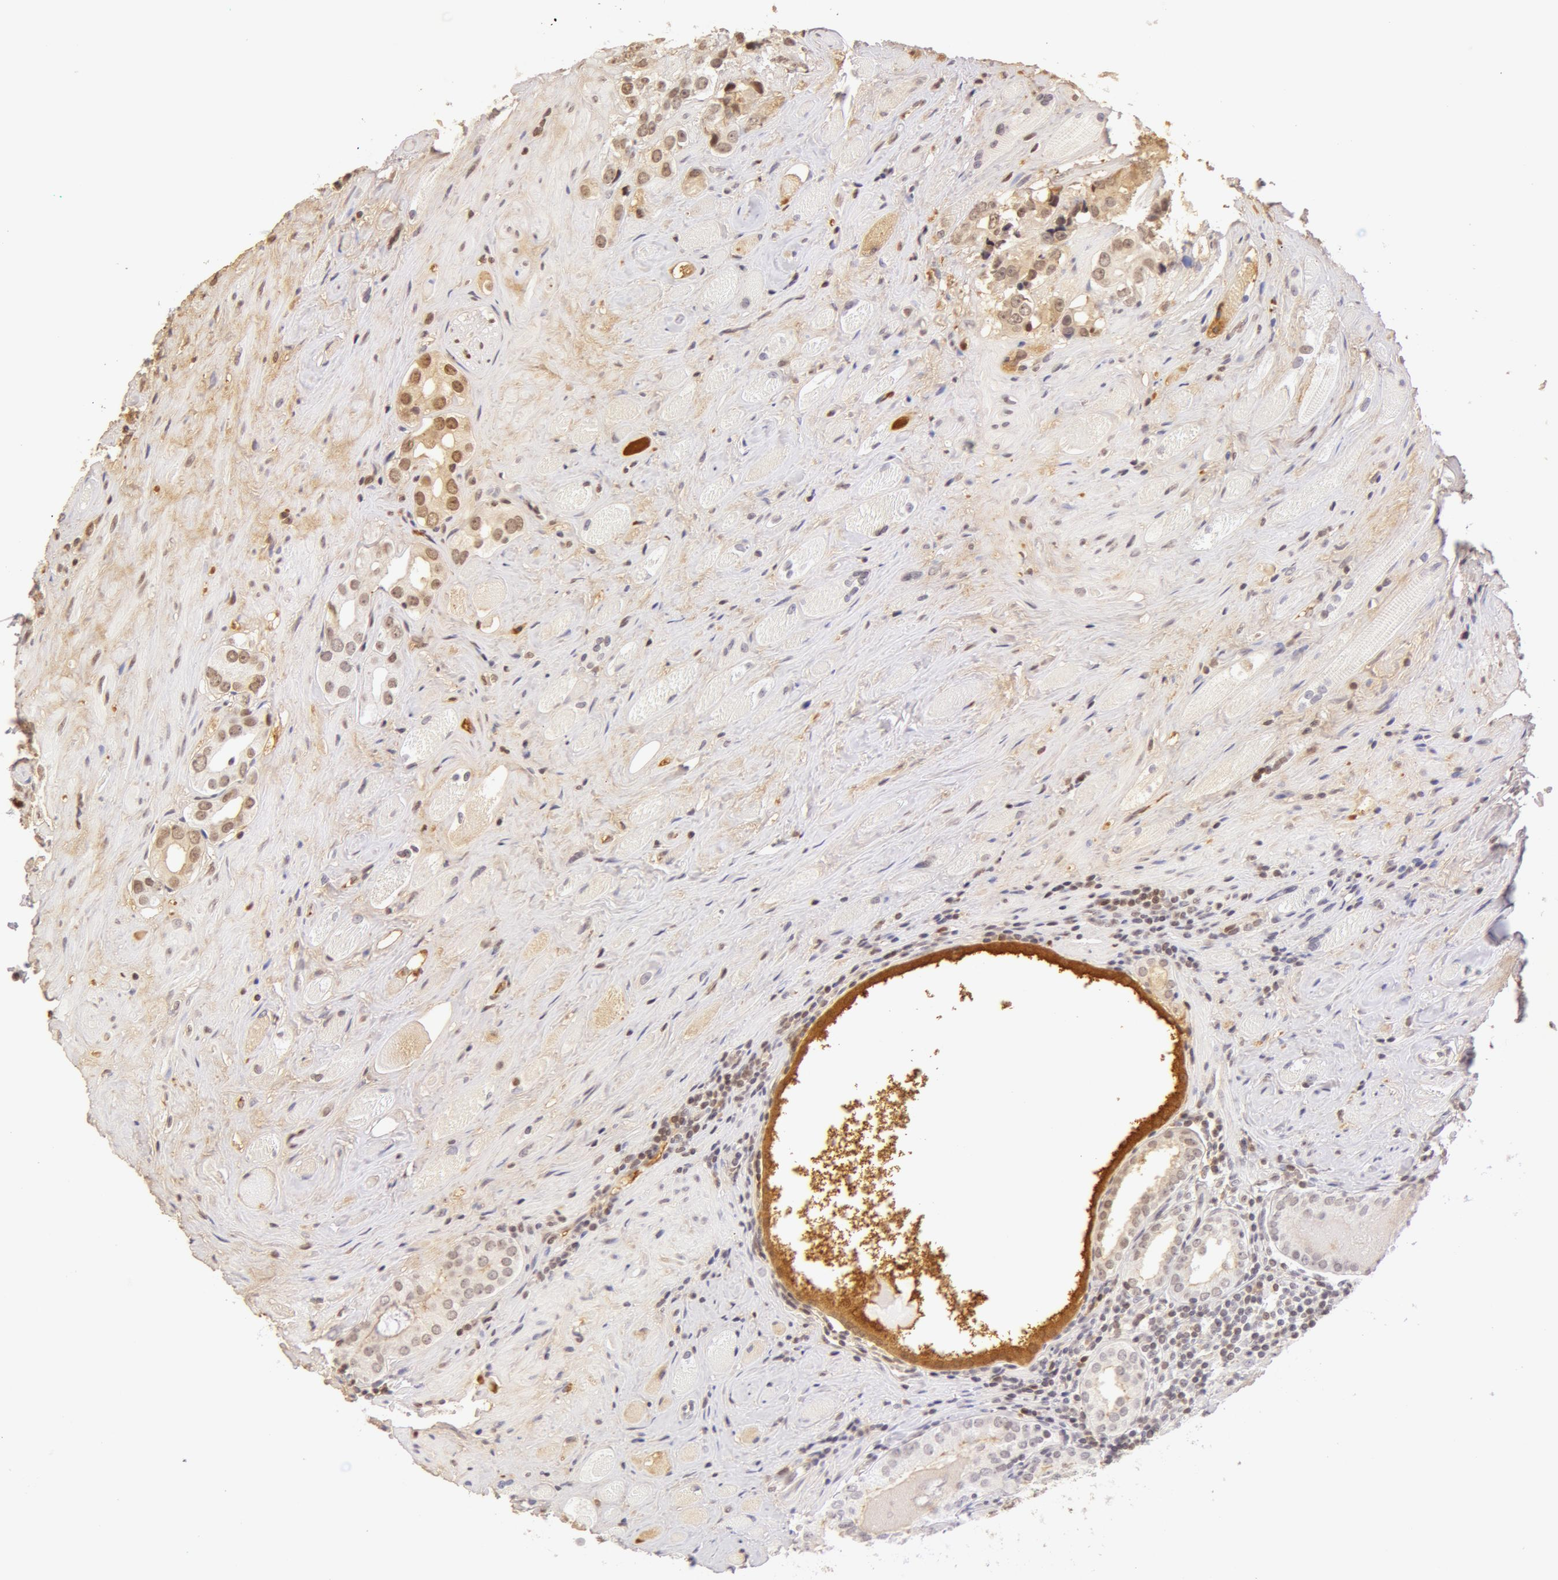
{"staining": {"intensity": "weak", "quantity": "<25%", "location": "cytoplasmic/membranous"}, "tissue": "prostate cancer", "cell_type": "Tumor cells", "image_type": "cancer", "snomed": [{"axis": "morphology", "description": "Adenocarcinoma, Medium grade"}, {"axis": "topography", "description": "Prostate"}], "caption": "Image shows no protein expression in tumor cells of adenocarcinoma (medium-grade) (prostate) tissue.", "gene": "AHSG", "patient": {"sex": "male", "age": 73}}